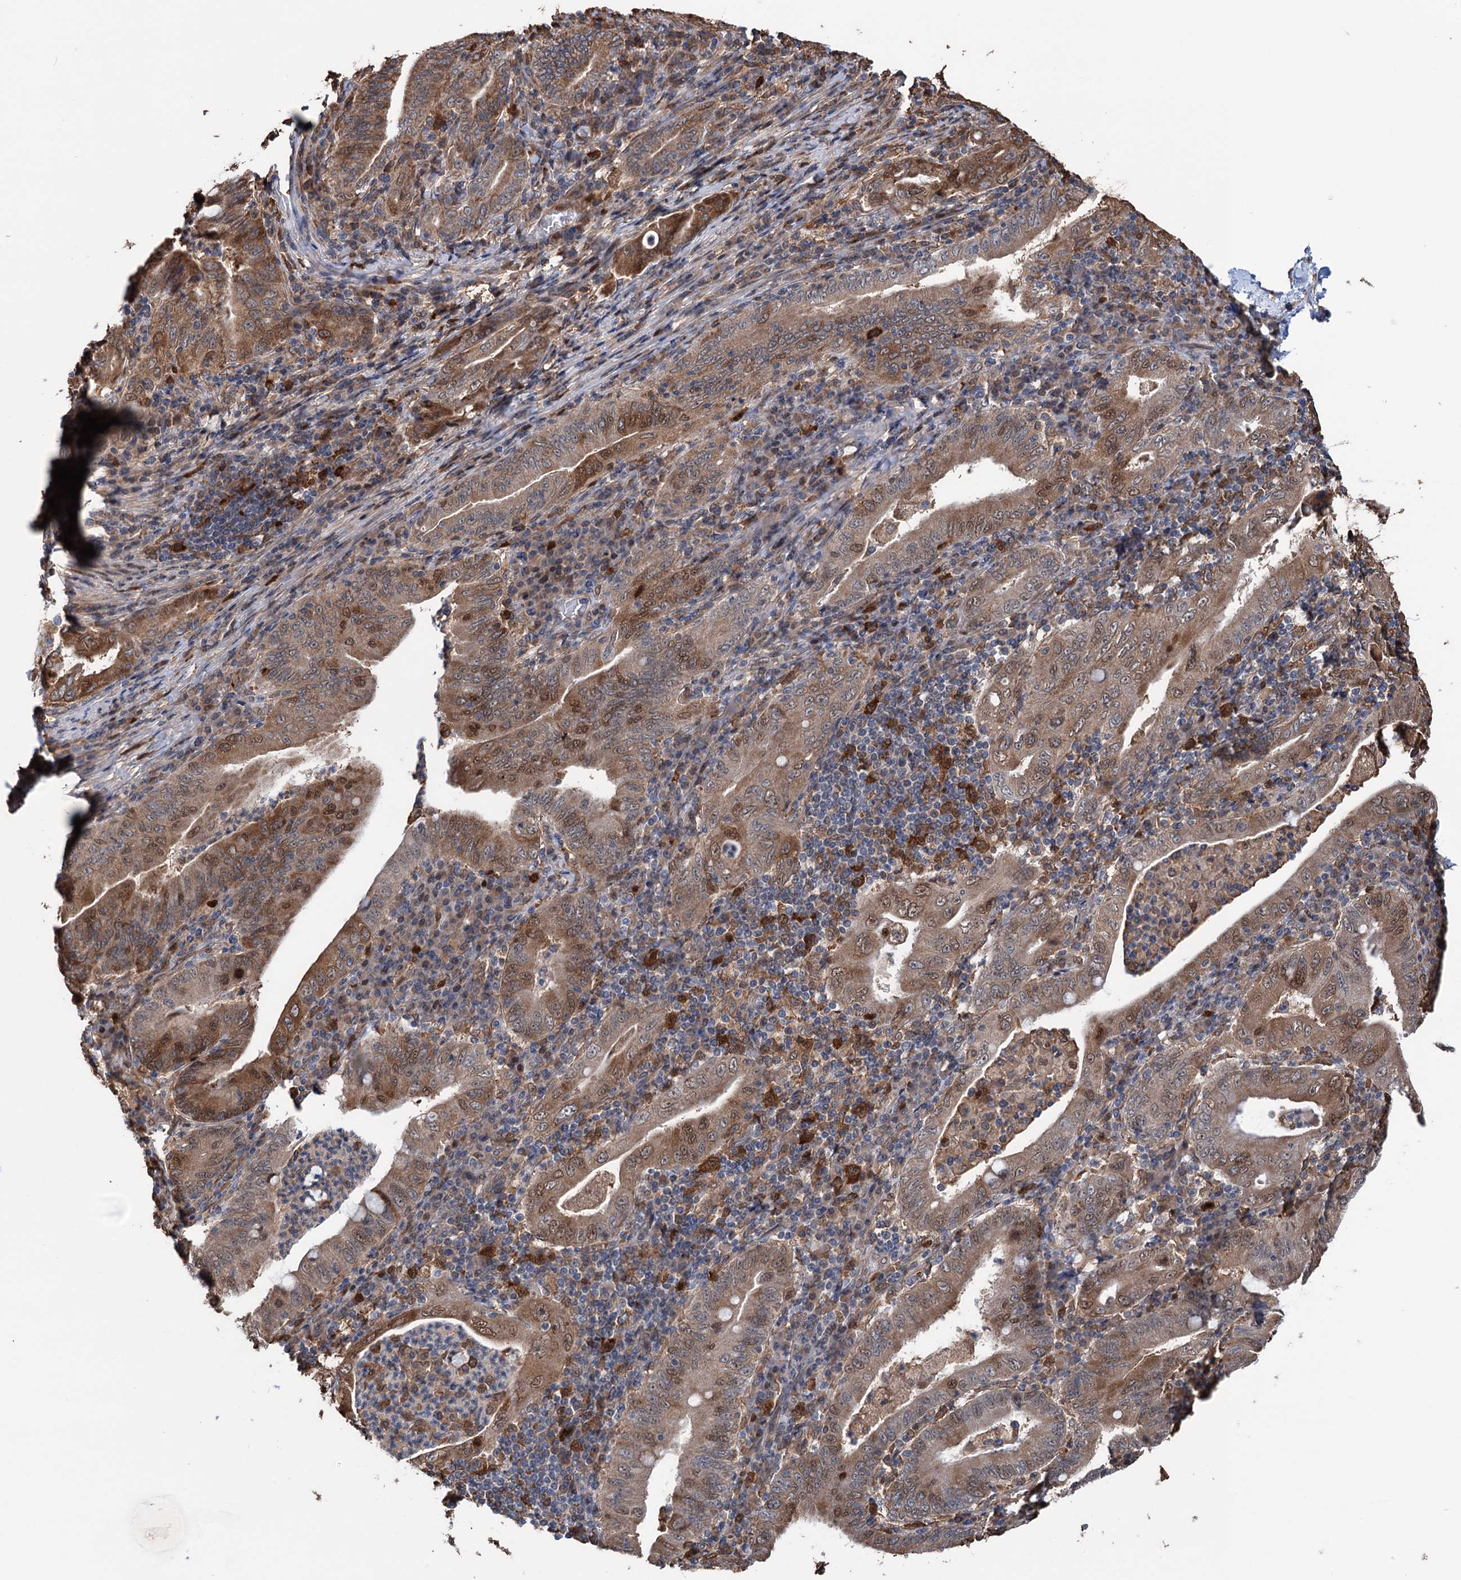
{"staining": {"intensity": "moderate", "quantity": ">75%", "location": "cytoplasmic/membranous,nuclear"}, "tissue": "stomach cancer", "cell_type": "Tumor cells", "image_type": "cancer", "snomed": [{"axis": "morphology", "description": "Normal tissue, NOS"}, {"axis": "morphology", "description": "Adenocarcinoma, NOS"}, {"axis": "topography", "description": "Esophagus"}, {"axis": "topography", "description": "Stomach, upper"}, {"axis": "topography", "description": "Peripheral nerve tissue"}], "caption": "There is medium levels of moderate cytoplasmic/membranous and nuclear positivity in tumor cells of adenocarcinoma (stomach), as demonstrated by immunohistochemical staining (brown color).", "gene": "NCAPD2", "patient": {"sex": "male", "age": 62}}